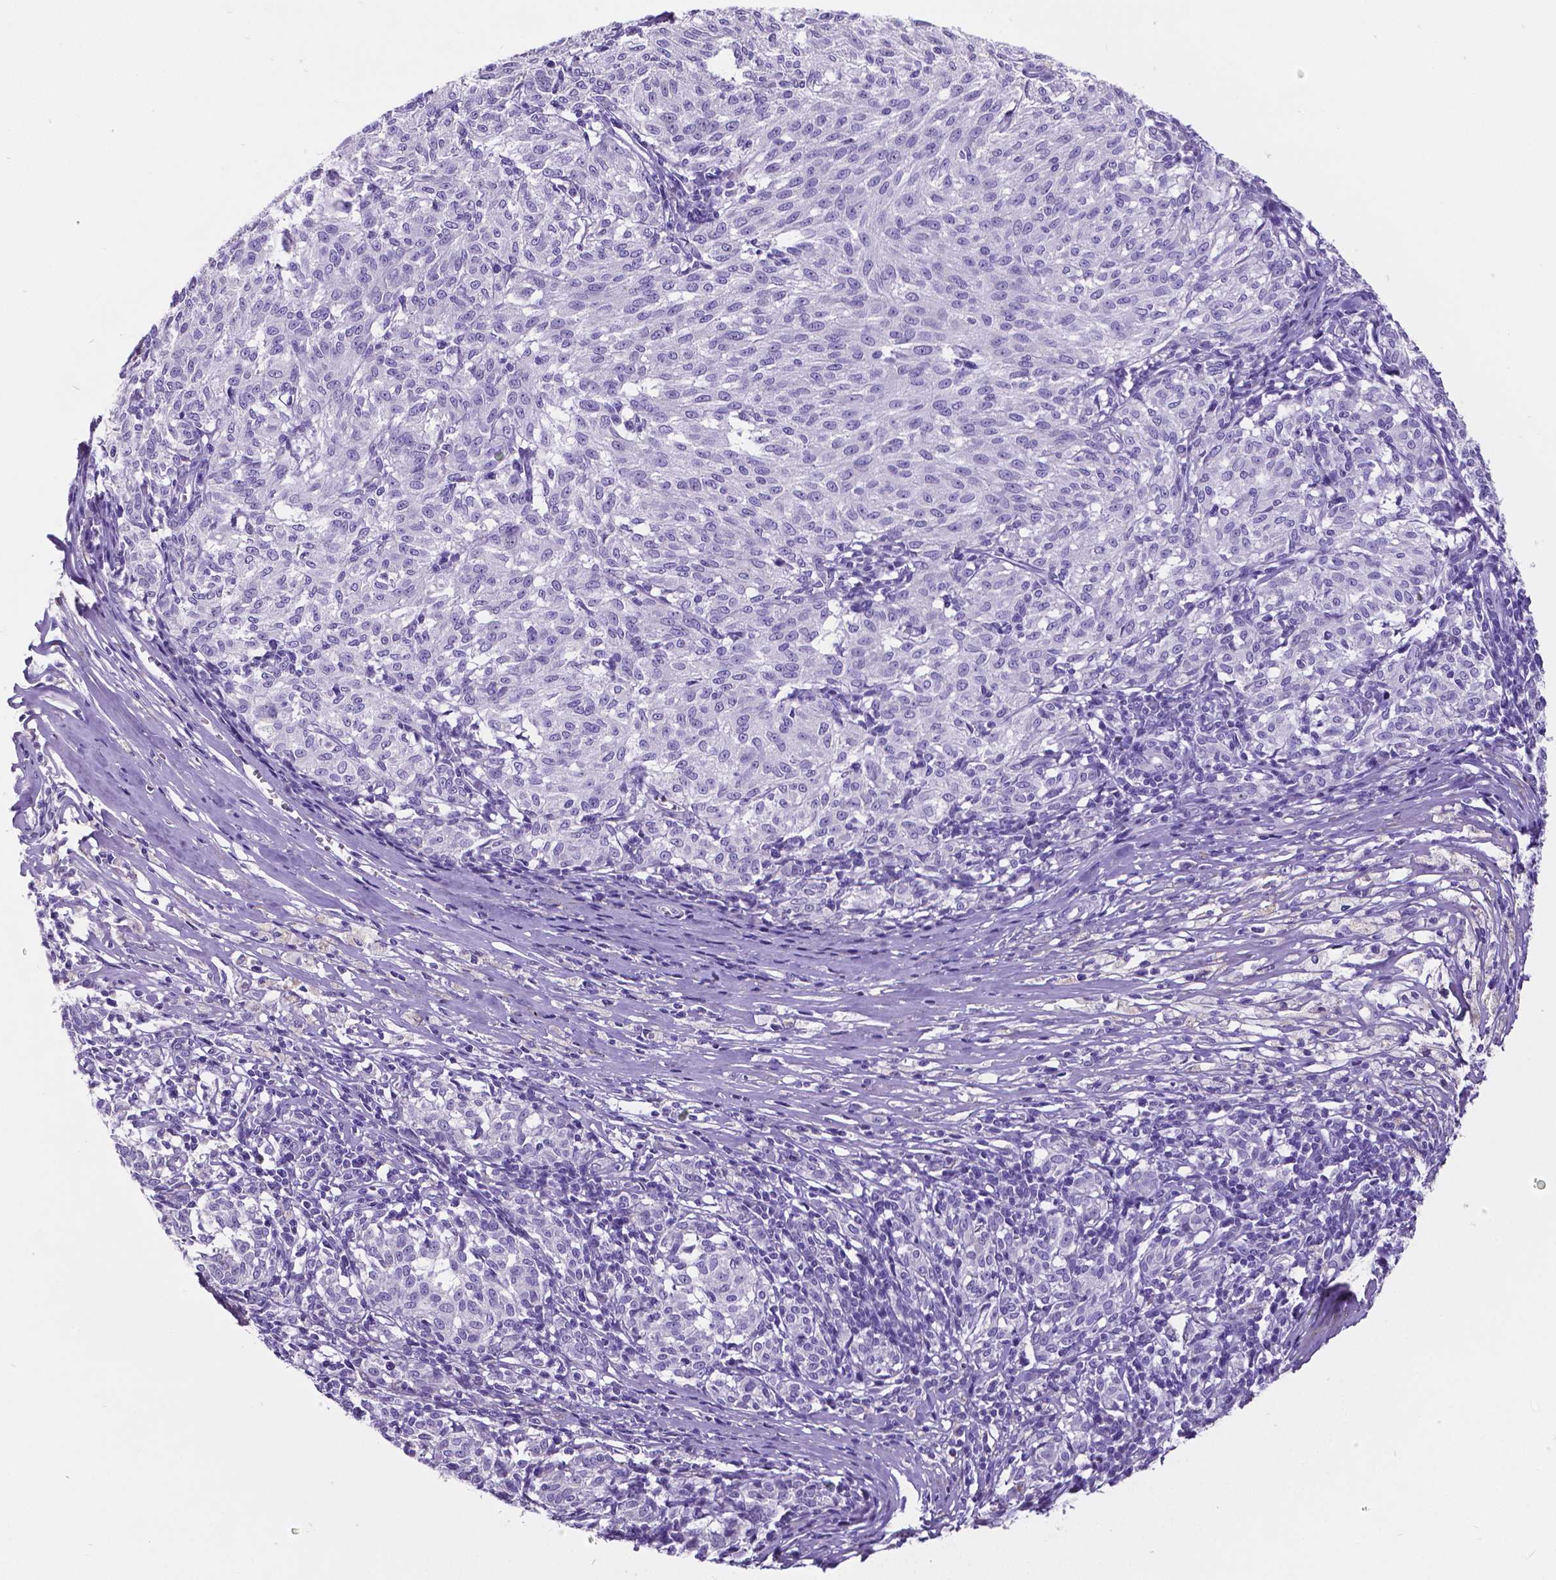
{"staining": {"intensity": "negative", "quantity": "none", "location": "none"}, "tissue": "melanoma", "cell_type": "Tumor cells", "image_type": "cancer", "snomed": [{"axis": "morphology", "description": "Malignant melanoma, NOS"}, {"axis": "topography", "description": "Skin"}], "caption": "Immunohistochemistry image of neoplastic tissue: melanoma stained with DAB (3,3'-diaminobenzidine) demonstrates no significant protein staining in tumor cells.", "gene": "SATB2", "patient": {"sex": "female", "age": 72}}